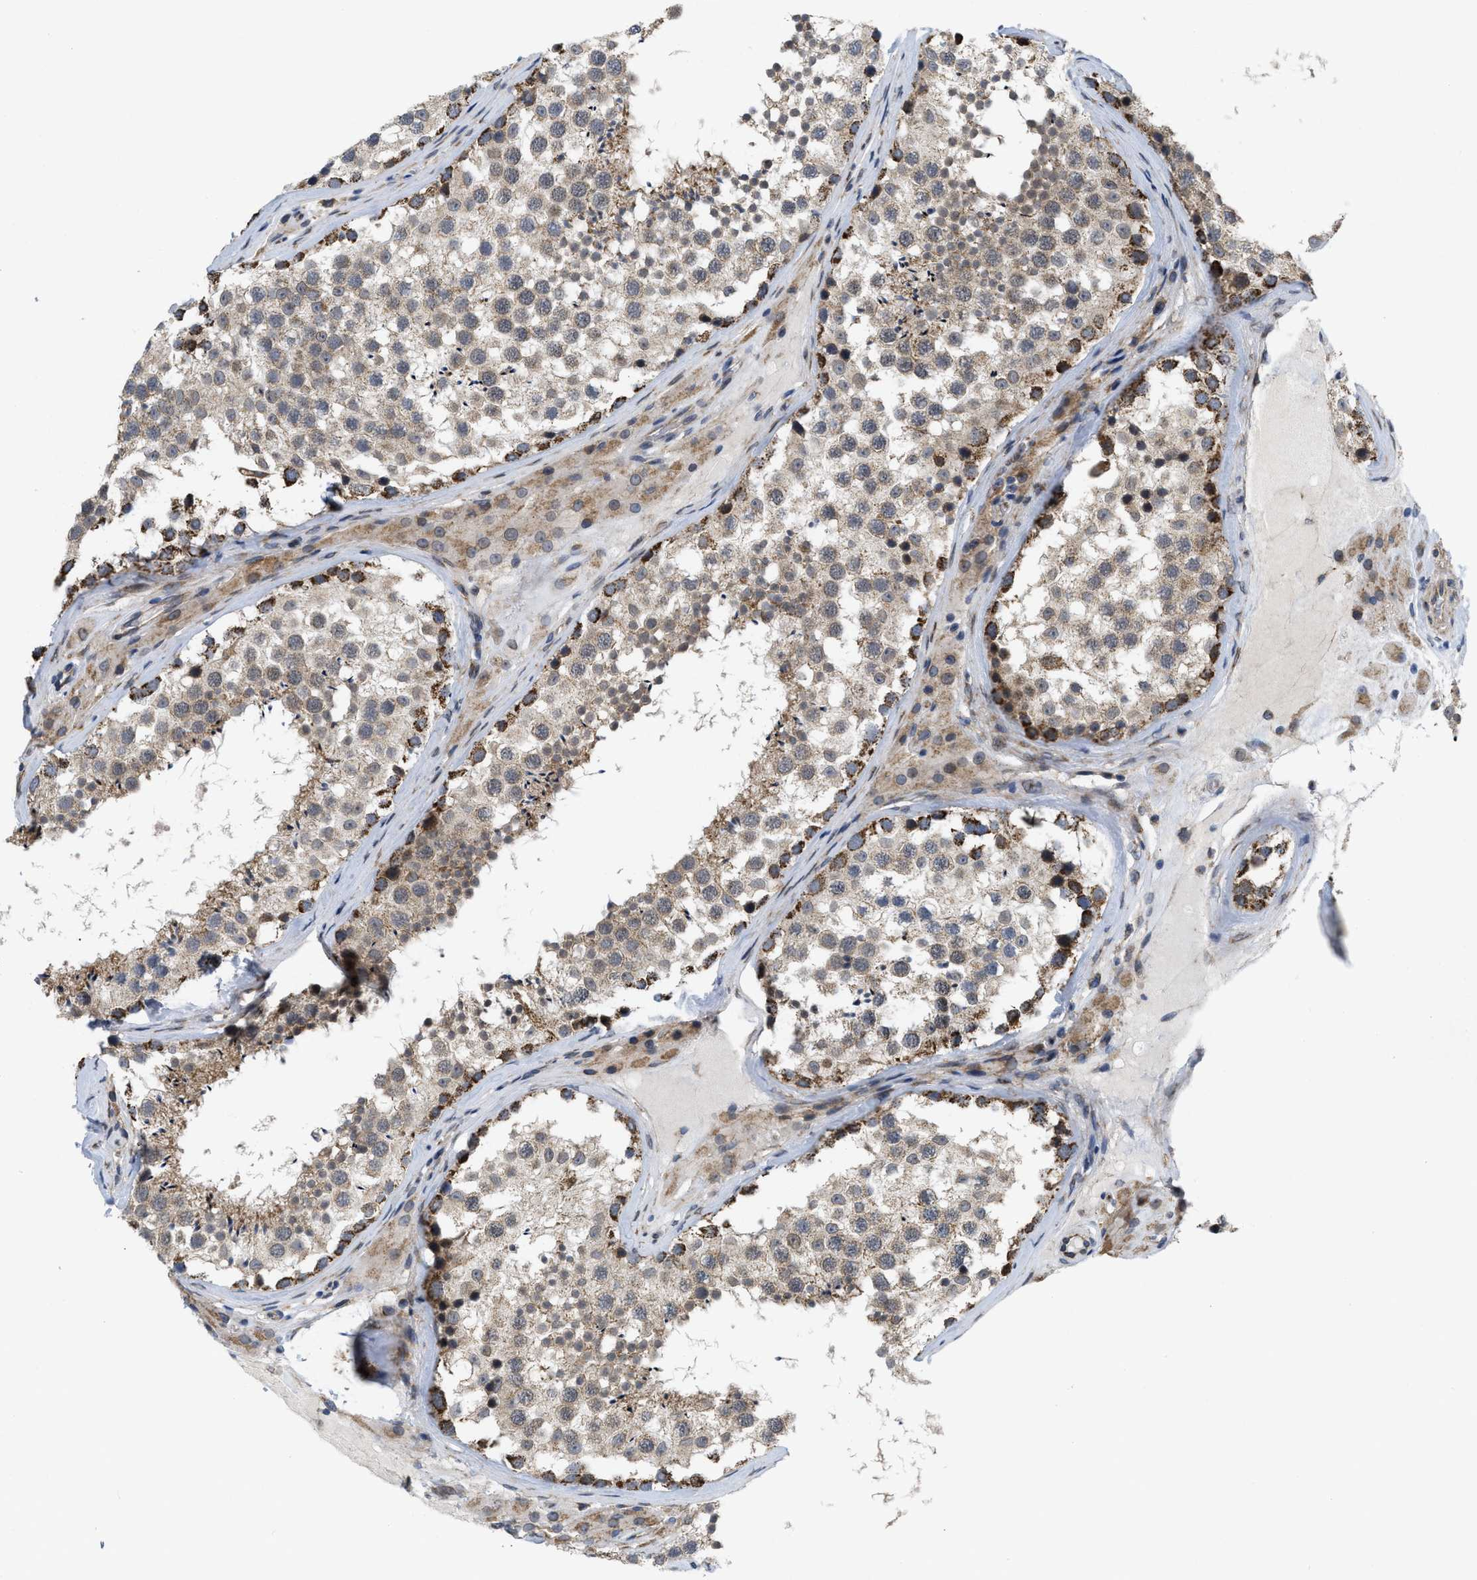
{"staining": {"intensity": "moderate", "quantity": ">75%", "location": "cytoplasmic/membranous"}, "tissue": "testis", "cell_type": "Cells in seminiferous ducts", "image_type": "normal", "snomed": [{"axis": "morphology", "description": "Normal tissue, NOS"}, {"axis": "topography", "description": "Testis"}], "caption": "IHC image of benign testis stained for a protein (brown), which shows medium levels of moderate cytoplasmic/membranous positivity in about >75% of cells in seminiferous ducts.", "gene": "EOGT", "patient": {"sex": "male", "age": 46}}